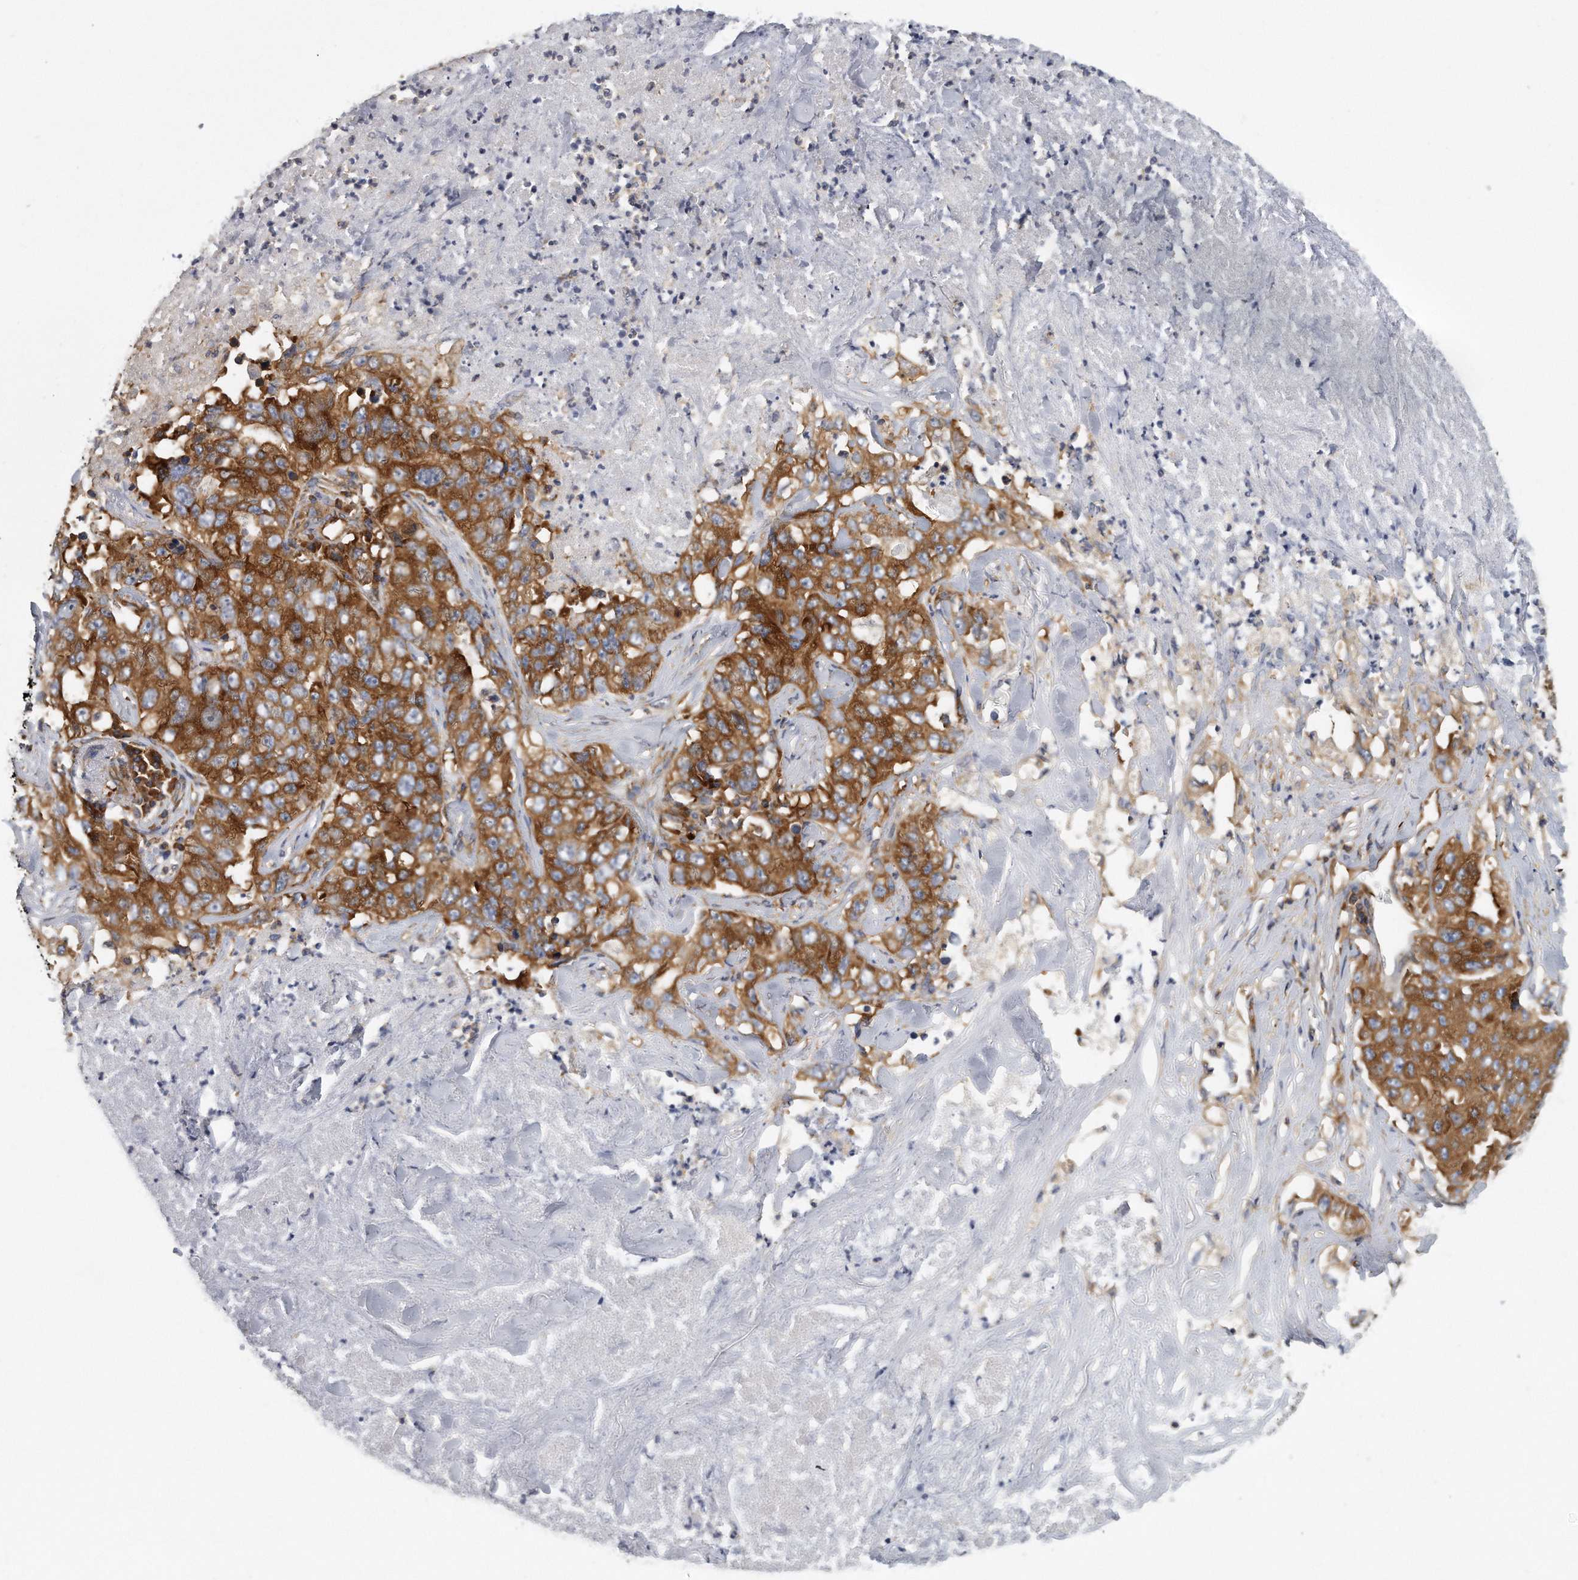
{"staining": {"intensity": "strong", "quantity": "25%-75%", "location": "cytoplasmic/membranous"}, "tissue": "lung cancer", "cell_type": "Tumor cells", "image_type": "cancer", "snomed": [{"axis": "morphology", "description": "Adenocarcinoma, NOS"}, {"axis": "topography", "description": "Lung"}], "caption": "Tumor cells exhibit high levels of strong cytoplasmic/membranous expression in about 25%-75% of cells in human lung cancer (adenocarcinoma).", "gene": "EIF3I", "patient": {"sex": "female", "age": 51}}